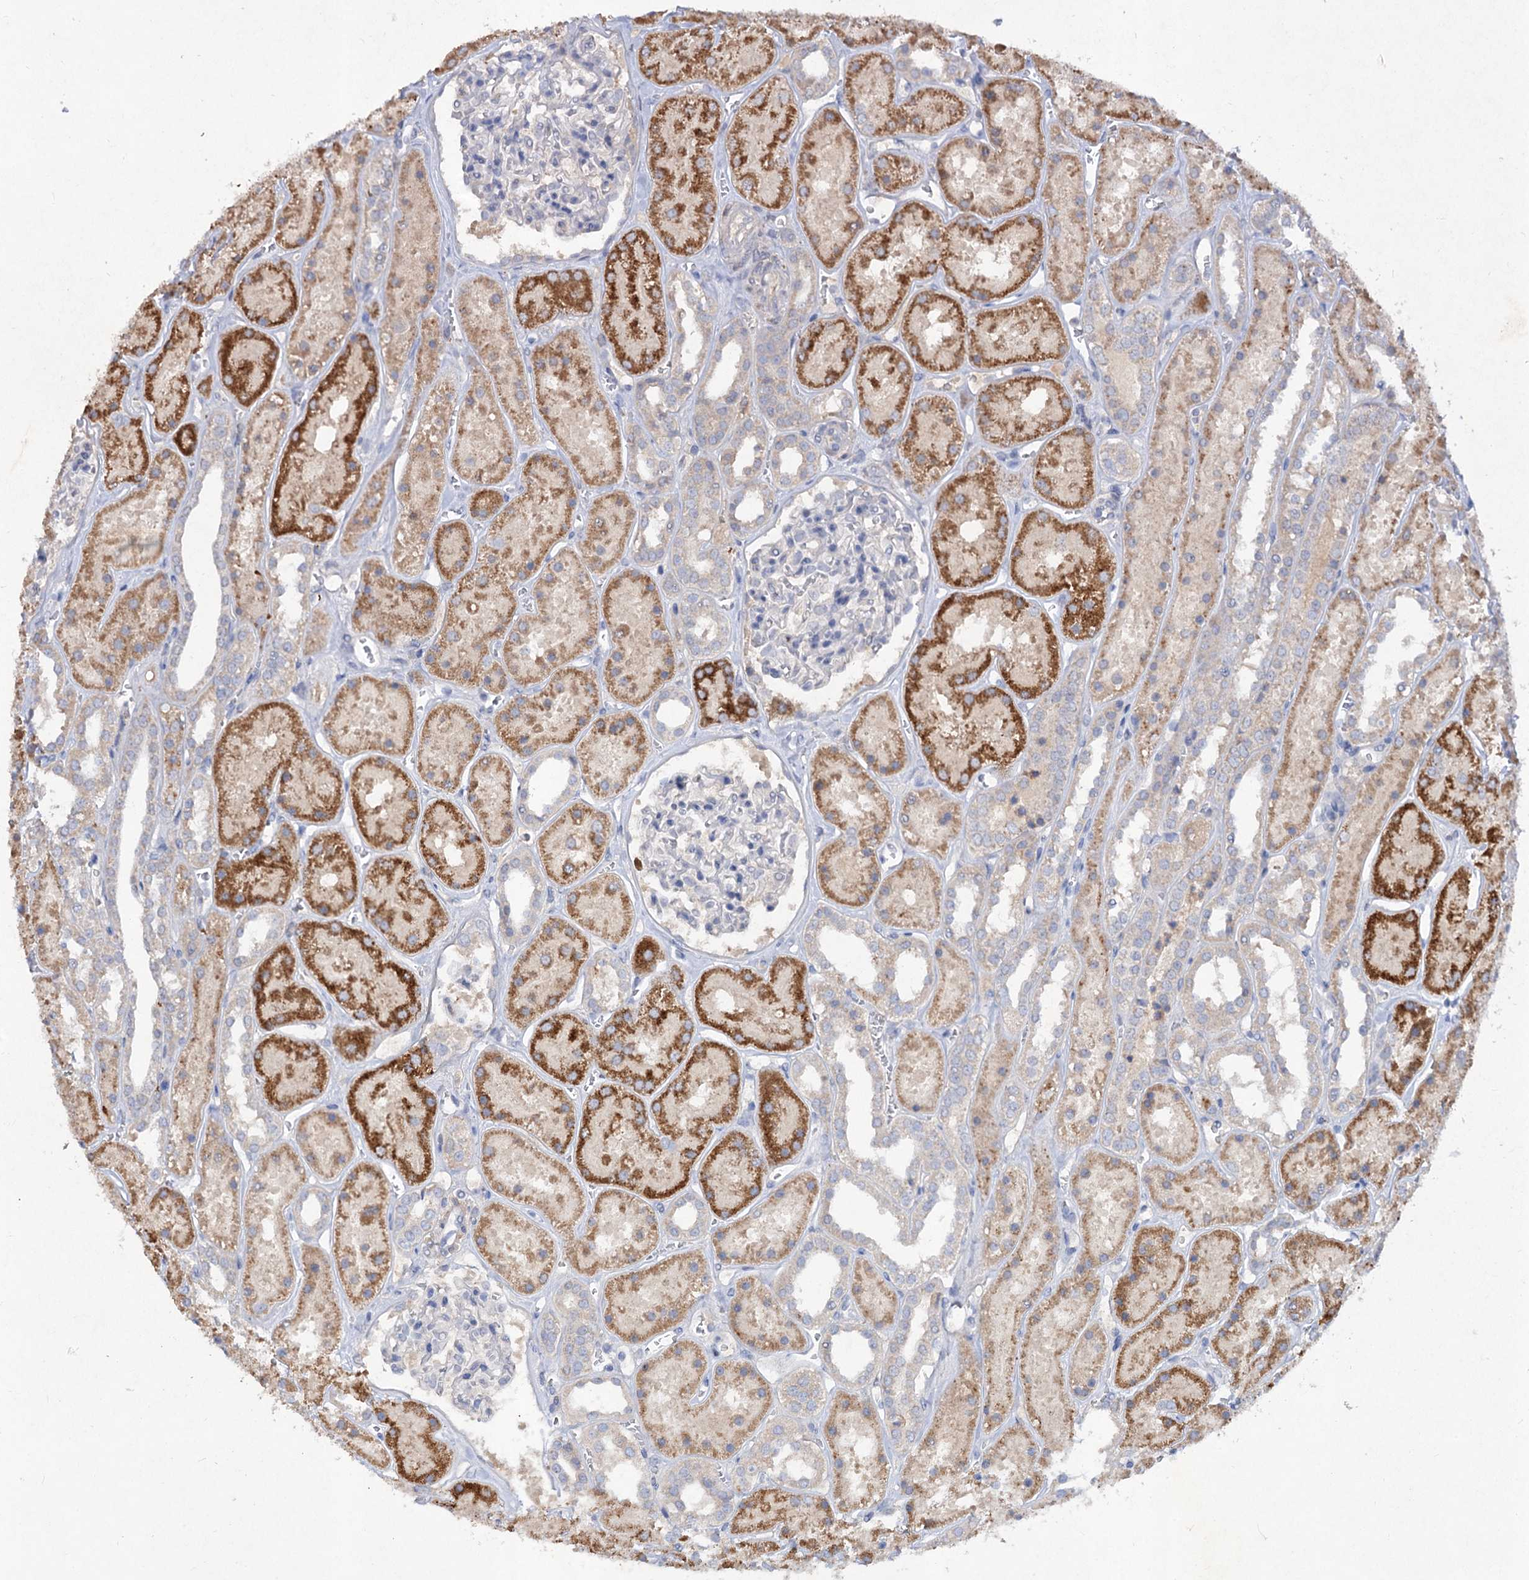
{"staining": {"intensity": "negative", "quantity": "none", "location": "none"}, "tissue": "kidney", "cell_type": "Cells in glomeruli", "image_type": "normal", "snomed": [{"axis": "morphology", "description": "Normal tissue, NOS"}, {"axis": "topography", "description": "Kidney"}], "caption": "An immunohistochemistry photomicrograph of unremarkable kidney is shown. There is no staining in cells in glomeruli of kidney. (DAB (3,3'-diaminobenzidine) immunohistochemistry visualized using brightfield microscopy, high magnification).", "gene": "ATP4A", "patient": {"sex": "female", "age": 41}}